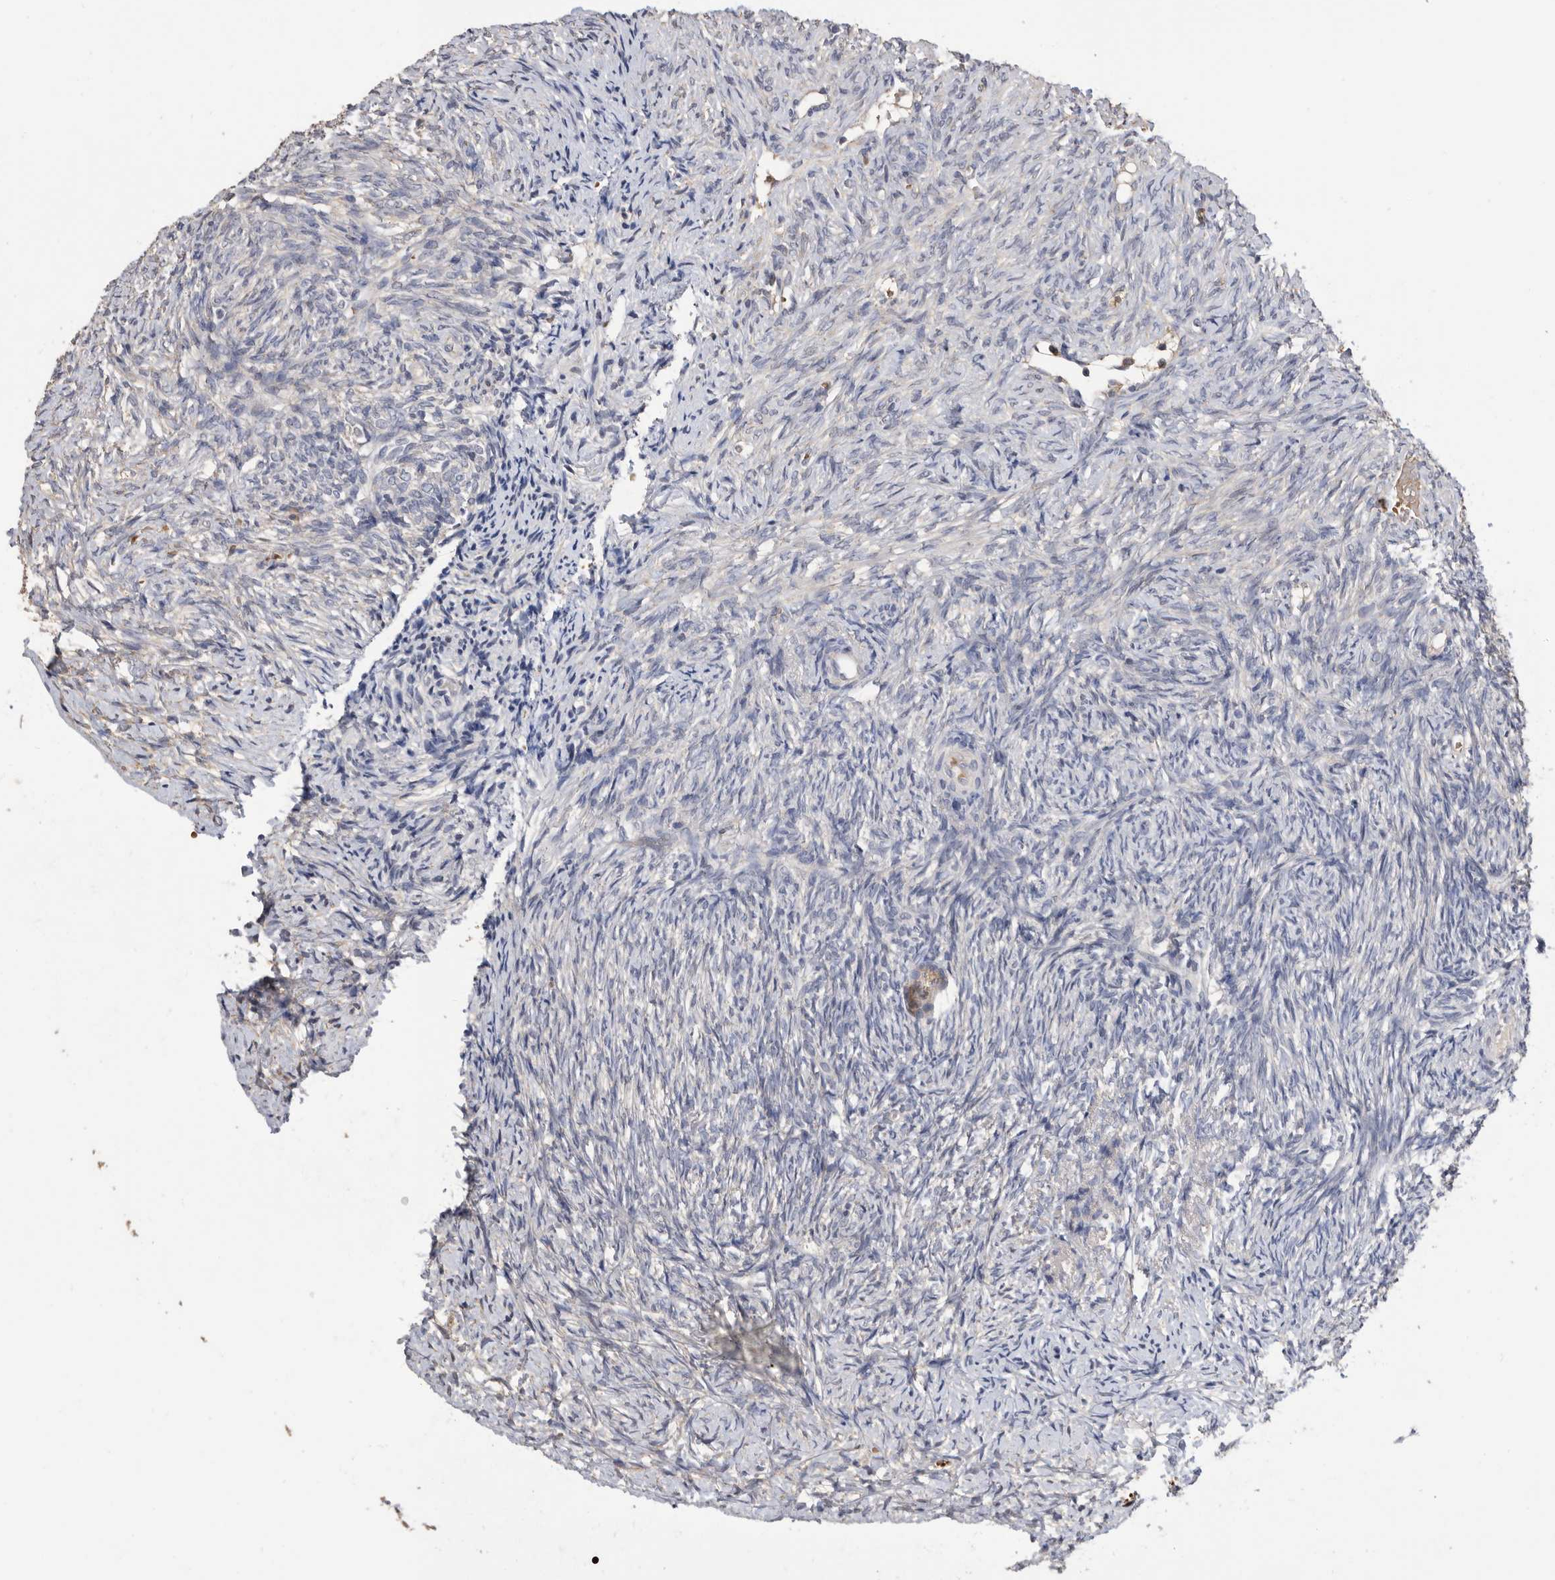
{"staining": {"intensity": "weak", "quantity": ">75%", "location": "cytoplasmic/membranous"}, "tissue": "ovary", "cell_type": "Follicle cells", "image_type": "normal", "snomed": [{"axis": "morphology", "description": "Normal tissue, NOS"}, {"axis": "topography", "description": "Ovary"}], "caption": "Weak cytoplasmic/membranous protein staining is present in about >75% of follicle cells in ovary. The protein of interest is stained brown, and the nuclei are stained in blue (DAB IHC with brightfield microscopy, high magnification).", "gene": "CRISPLD2", "patient": {"sex": "female", "age": 41}}